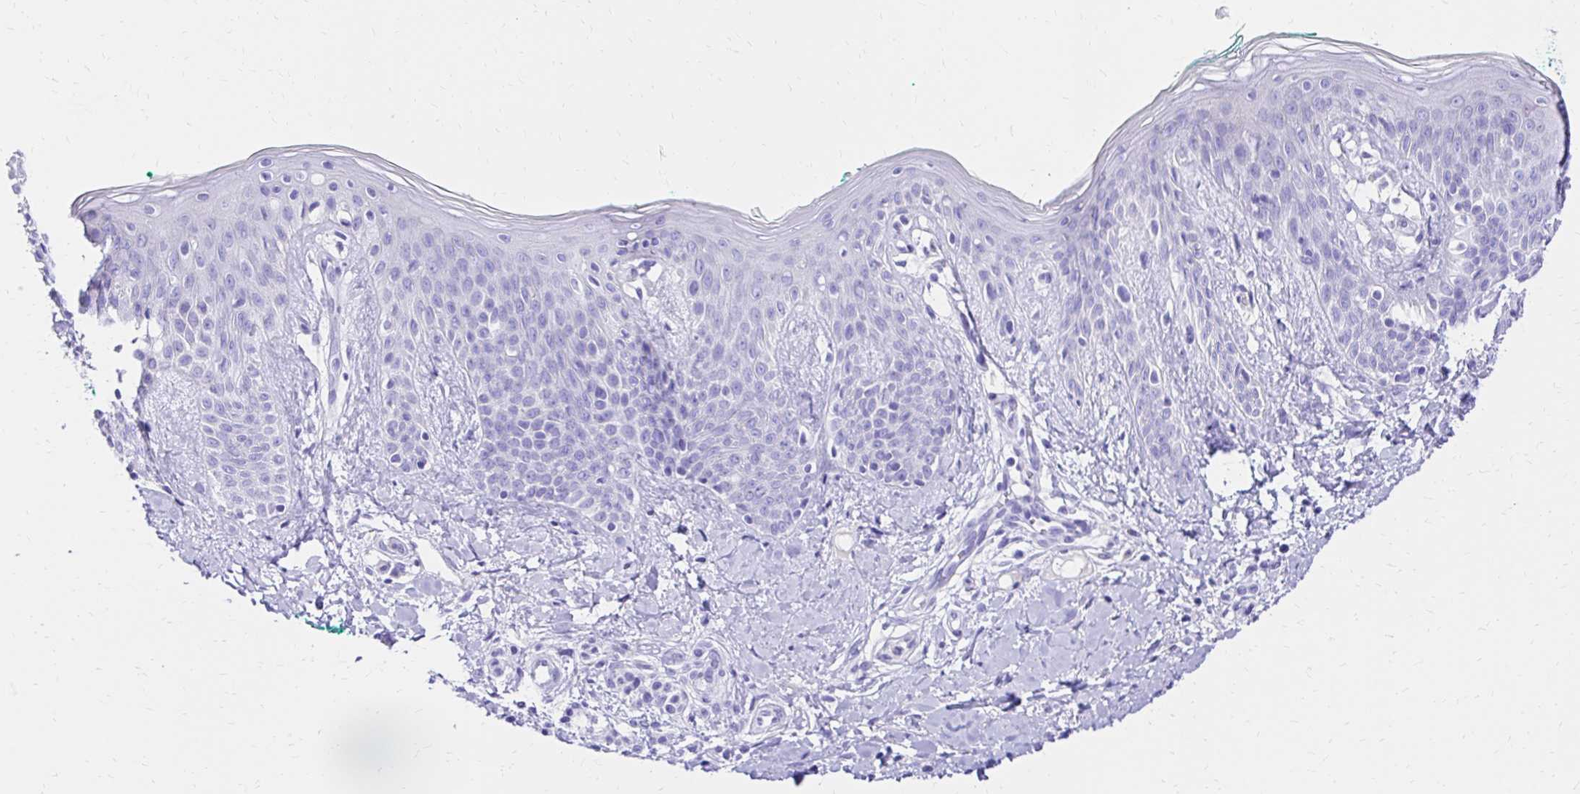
{"staining": {"intensity": "negative", "quantity": "none", "location": "none"}, "tissue": "skin", "cell_type": "Fibroblasts", "image_type": "normal", "snomed": [{"axis": "morphology", "description": "Normal tissue, NOS"}, {"axis": "topography", "description": "Skin"}], "caption": "Micrograph shows no protein staining in fibroblasts of benign skin. (Stains: DAB (3,3'-diaminobenzidine) immunohistochemistry (IHC) with hematoxylin counter stain, Microscopy: brightfield microscopy at high magnification).", "gene": "S100G", "patient": {"sex": "male", "age": 16}}